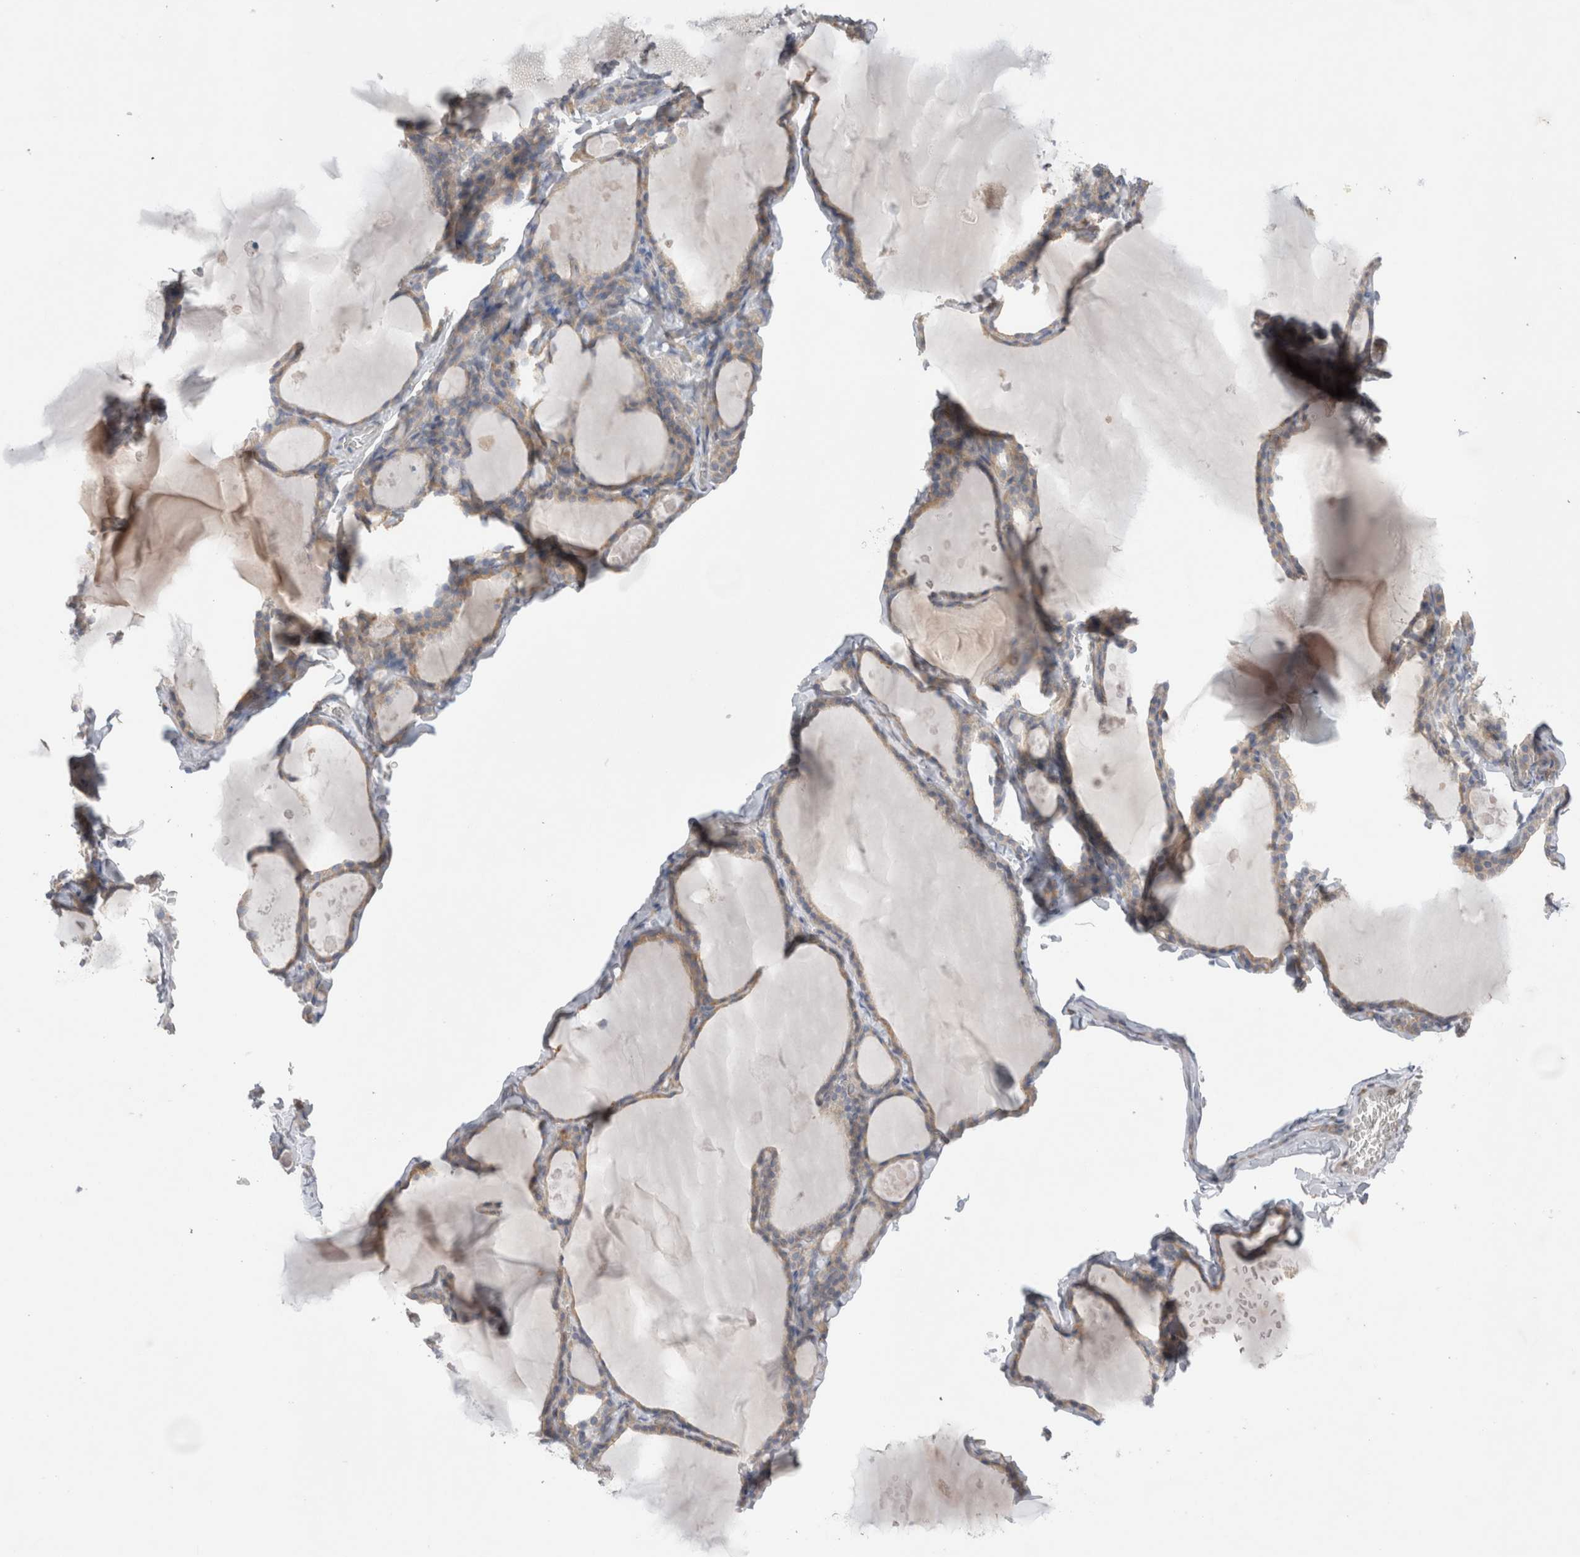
{"staining": {"intensity": "weak", "quantity": ">75%", "location": "cytoplasmic/membranous"}, "tissue": "thyroid gland", "cell_type": "Glandular cells", "image_type": "normal", "snomed": [{"axis": "morphology", "description": "Normal tissue, NOS"}, {"axis": "topography", "description": "Thyroid gland"}], "caption": "A low amount of weak cytoplasmic/membranous positivity is appreciated in about >75% of glandular cells in benign thyroid gland.", "gene": "ZNF23", "patient": {"sex": "male", "age": 56}}